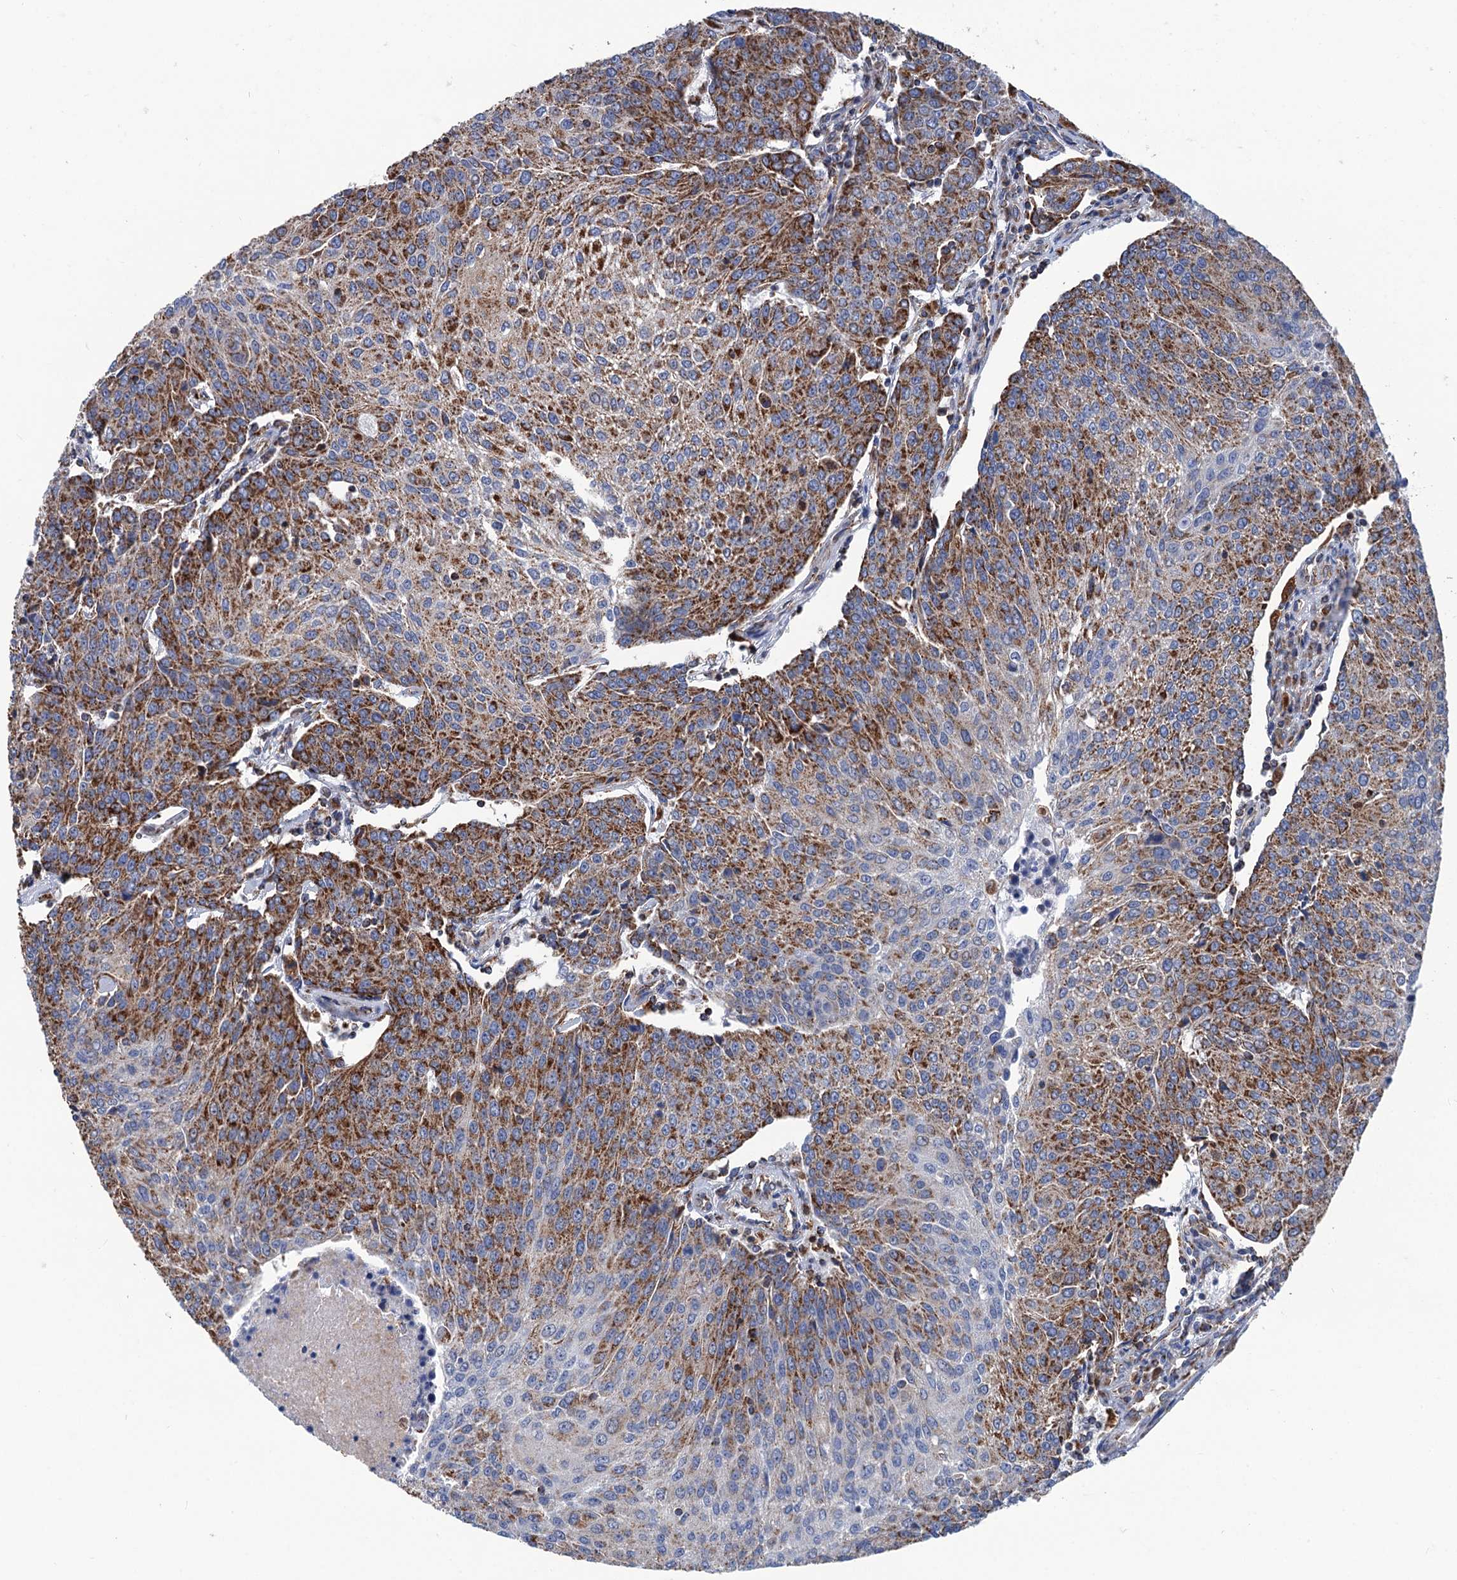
{"staining": {"intensity": "moderate", "quantity": ">75%", "location": "cytoplasmic/membranous"}, "tissue": "urothelial cancer", "cell_type": "Tumor cells", "image_type": "cancer", "snomed": [{"axis": "morphology", "description": "Urothelial carcinoma, High grade"}, {"axis": "topography", "description": "Urinary bladder"}], "caption": "A brown stain labels moderate cytoplasmic/membranous staining of a protein in human urothelial carcinoma (high-grade) tumor cells. Using DAB (3,3'-diaminobenzidine) (brown) and hematoxylin (blue) stains, captured at high magnification using brightfield microscopy.", "gene": "IVD", "patient": {"sex": "female", "age": 85}}